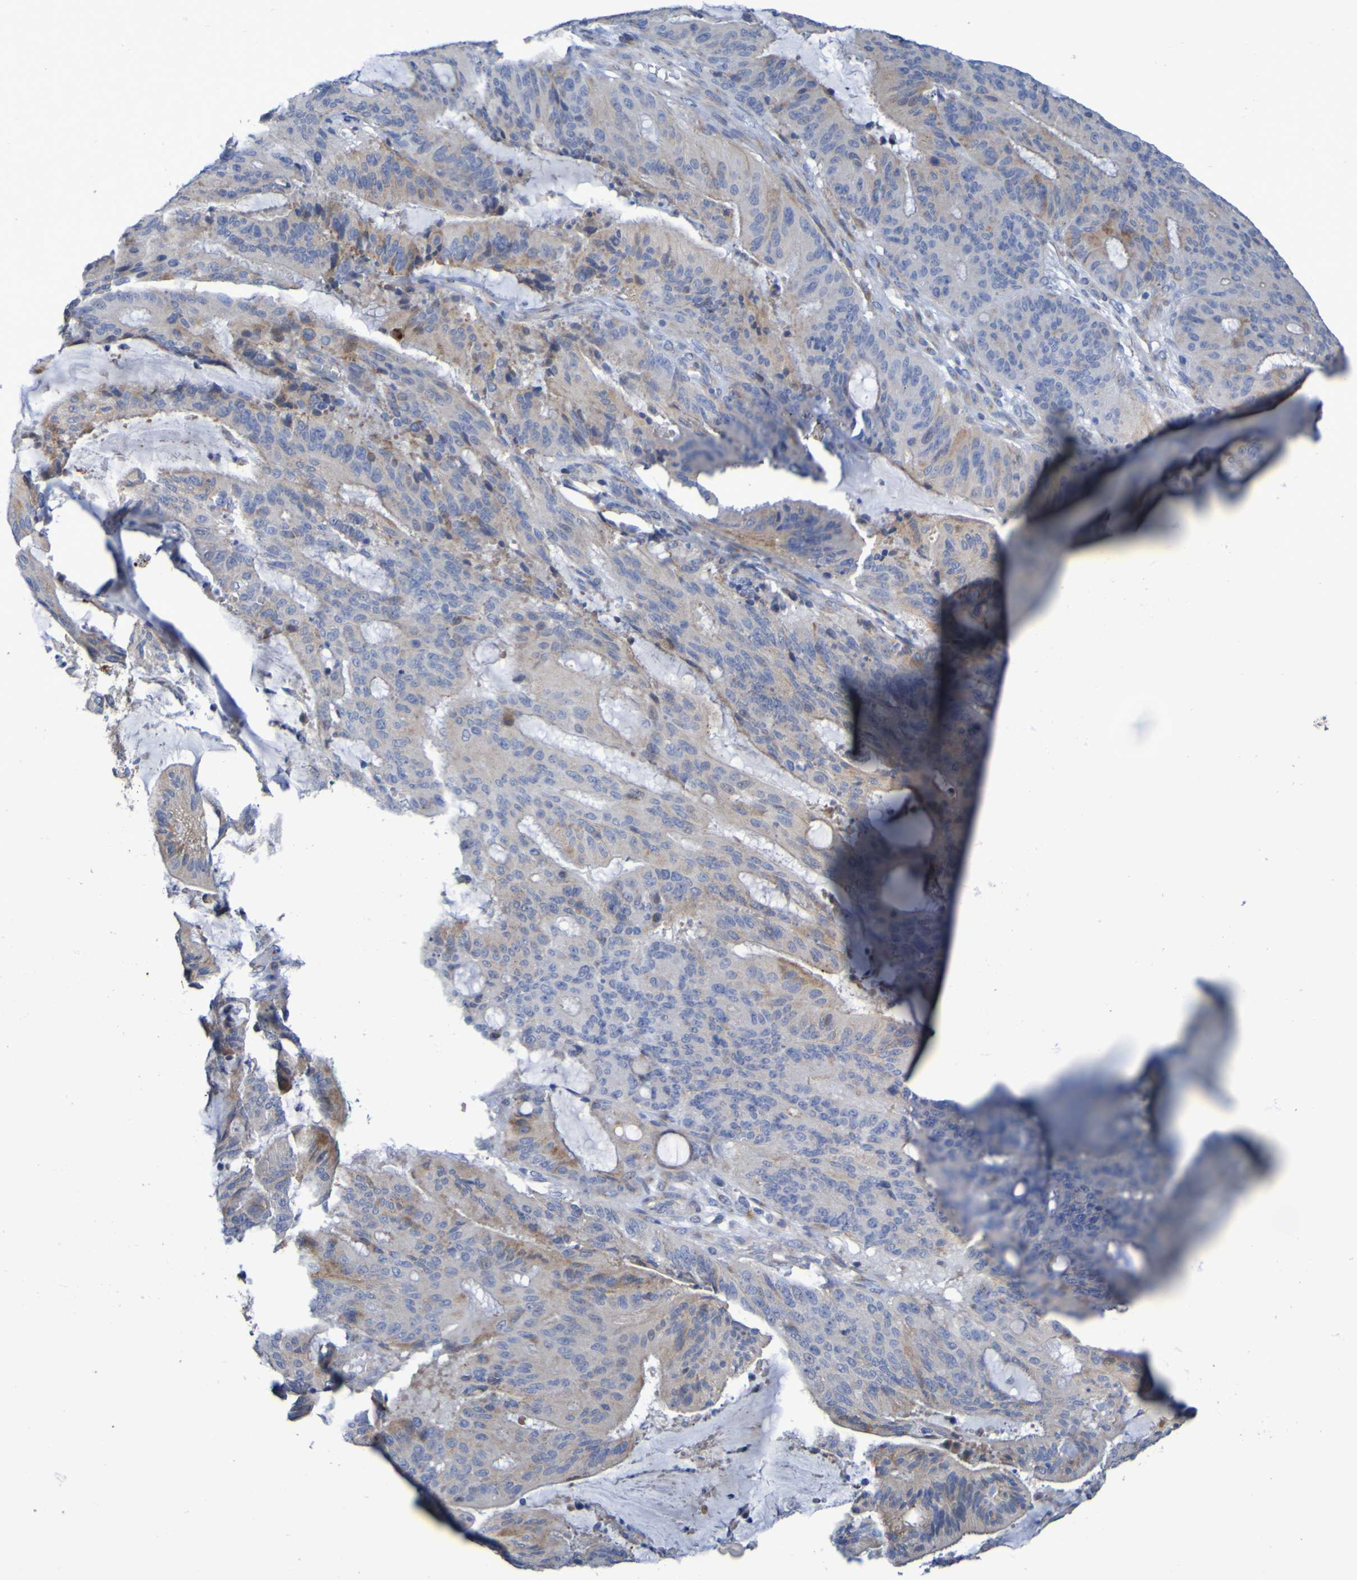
{"staining": {"intensity": "moderate", "quantity": "25%-75%", "location": "cytoplasmic/membranous"}, "tissue": "liver cancer", "cell_type": "Tumor cells", "image_type": "cancer", "snomed": [{"axis": "morphology", "description": "Cholangiocarcinoma"}, {"axis": "topography", "description": "Liver"}], "caption": "Tumor cells show medium levels of moderate cytoplasmic/membranous positivity in approximately 25%-75% of cells in liver cancer. (IHC, brightfield microscopy, high magnification).", "gene": "C11orf24", "patient": {"sex": "female", "age": 73}}